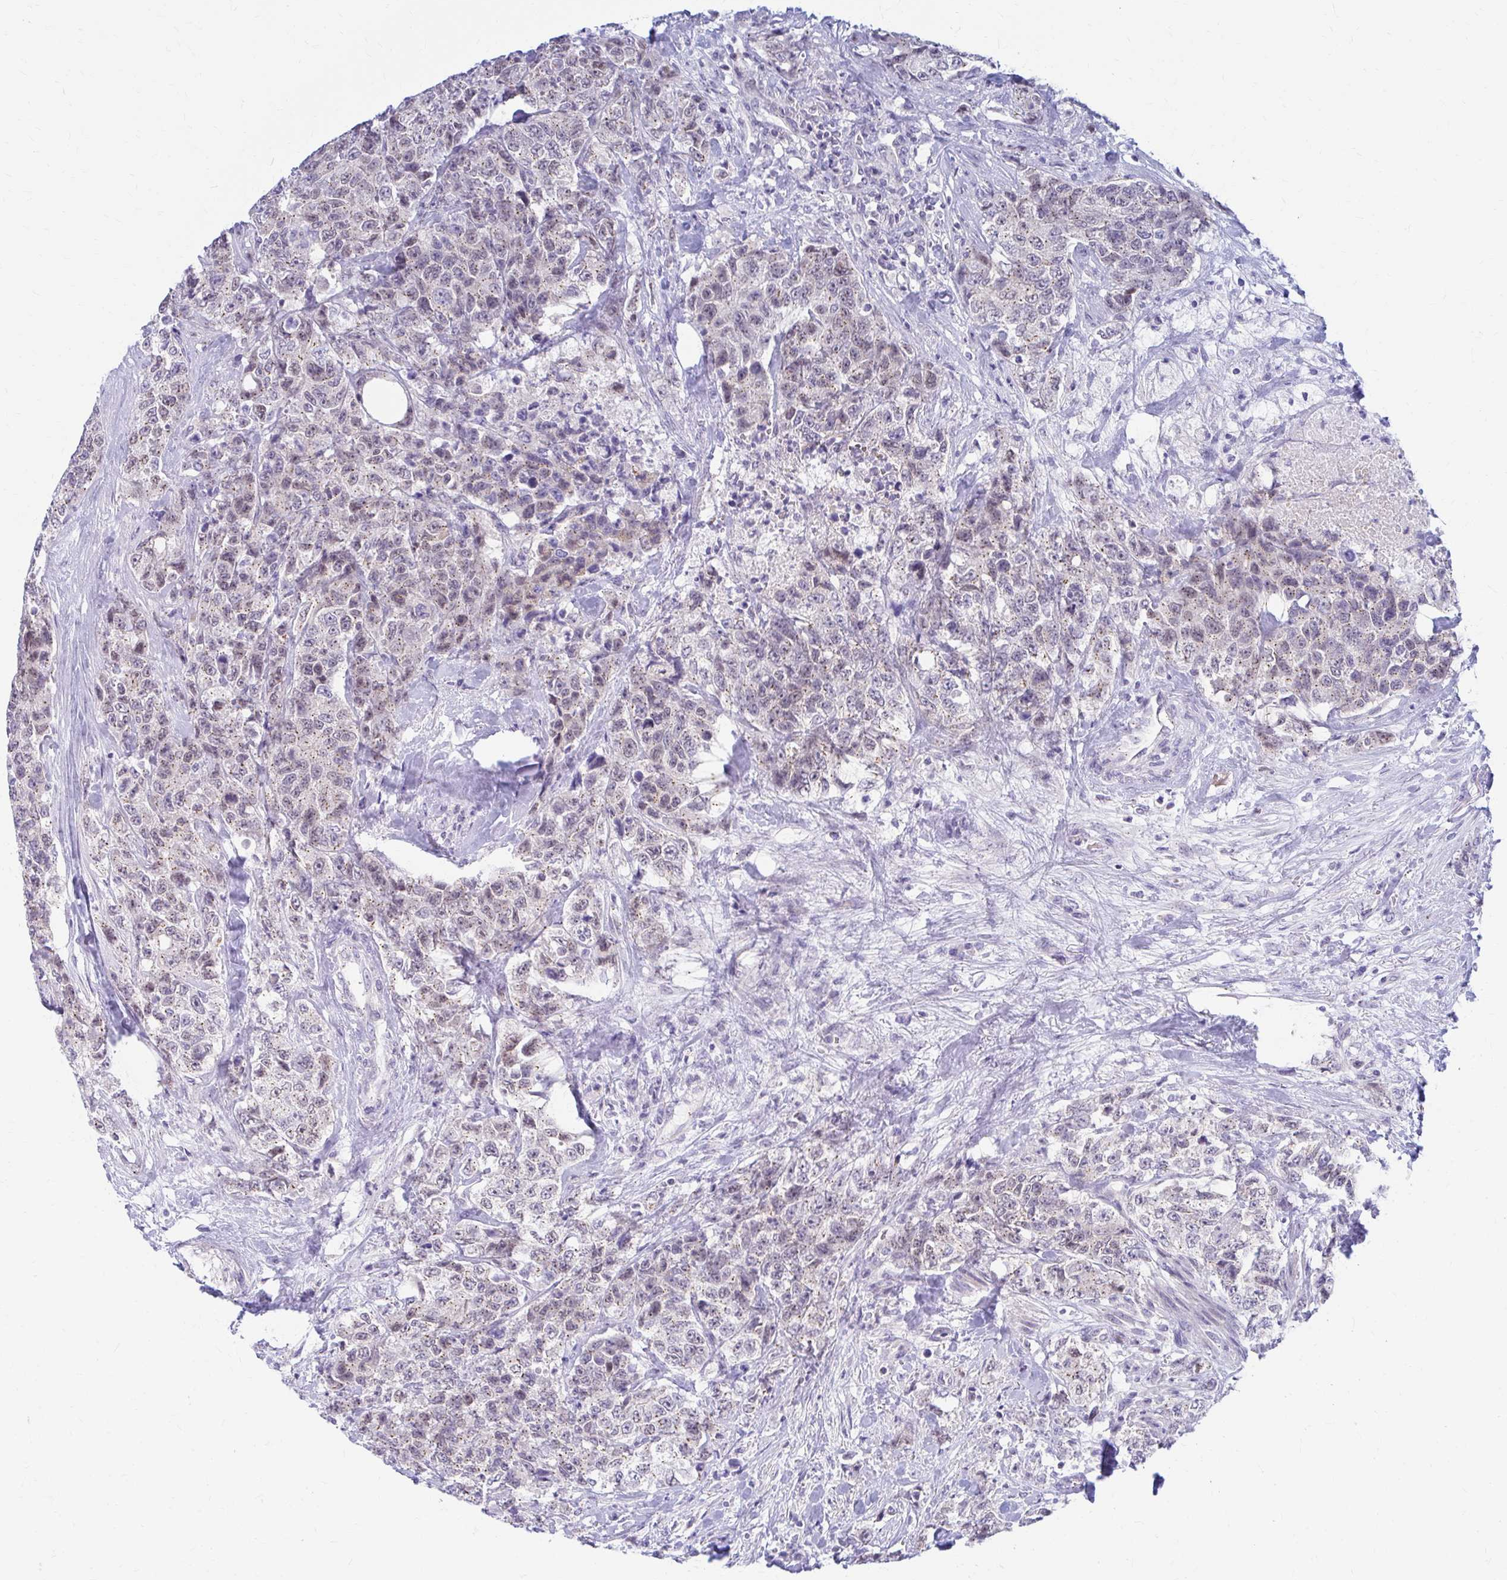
{"staining": {"intensity": "weak", "quantity": ">75%", "location": "cytoplasmic/membranous,nuclear"}, "tissue": "urothelial cancer", "cell_type": "Tumor cells", "image_type": "cancer", "snomed": [{"axis": "morphology", "description": "Urothelial carcinoma, High grade"}, {"axis": "topography", "description": "Urinary bladder"}], "caption": "Immunohistochemistry (IHC) micrograph of high-grade urothelial carcinoma stained for a protein (brown), which displays low levels of weak cytoplasmic/membranous and nuclear staining in about >75% of tumor cells.", "gene": "RADIL", "patient": {"sex": "female", "age": 78}}